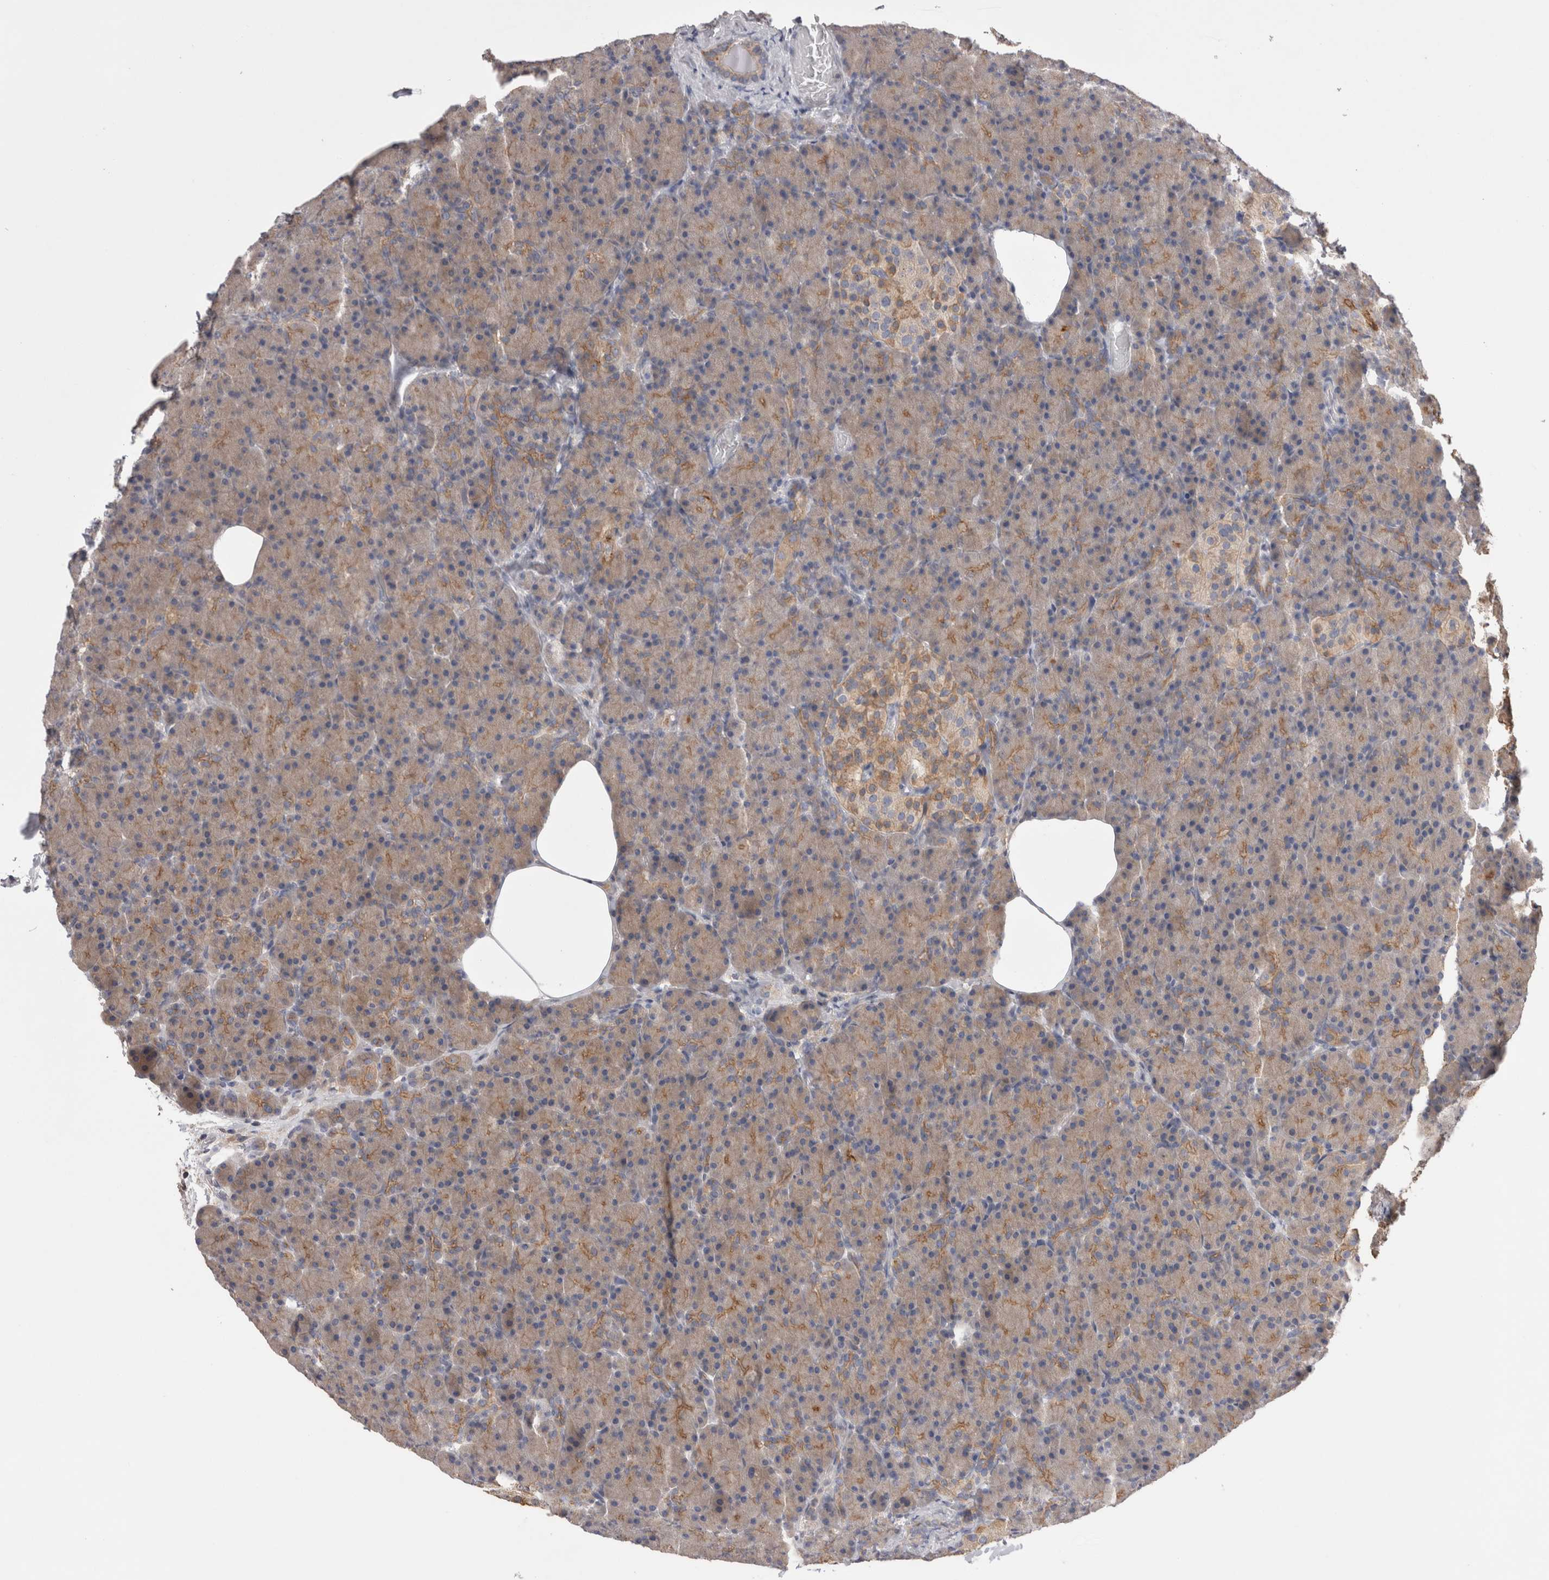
{"staining": {"intensity": "moderate", "quantity": ">75%", "location": "cytoplasmic/membranous"}, "tissue": "pancreas", "cell_type": "Exocrine glandular cells", "image_type": "normal", "snomed": [{"axis": "morphology", "description": "Normal tissue, NOS"}, {"axis": "topography", "description": "Pancreas"}], "caption": "IHC photomicrograph of unremarkable pancreas: pancreas stained using IHC demonstrates medium levels of moderate protein expression localized specifically in the cytoplasmic/membranous of exocrine glandular cells, appearing as a cytoplasmic/membranous brown color.", "gene": "OTOR", "patient": {"sex": "female", "age": 43}}